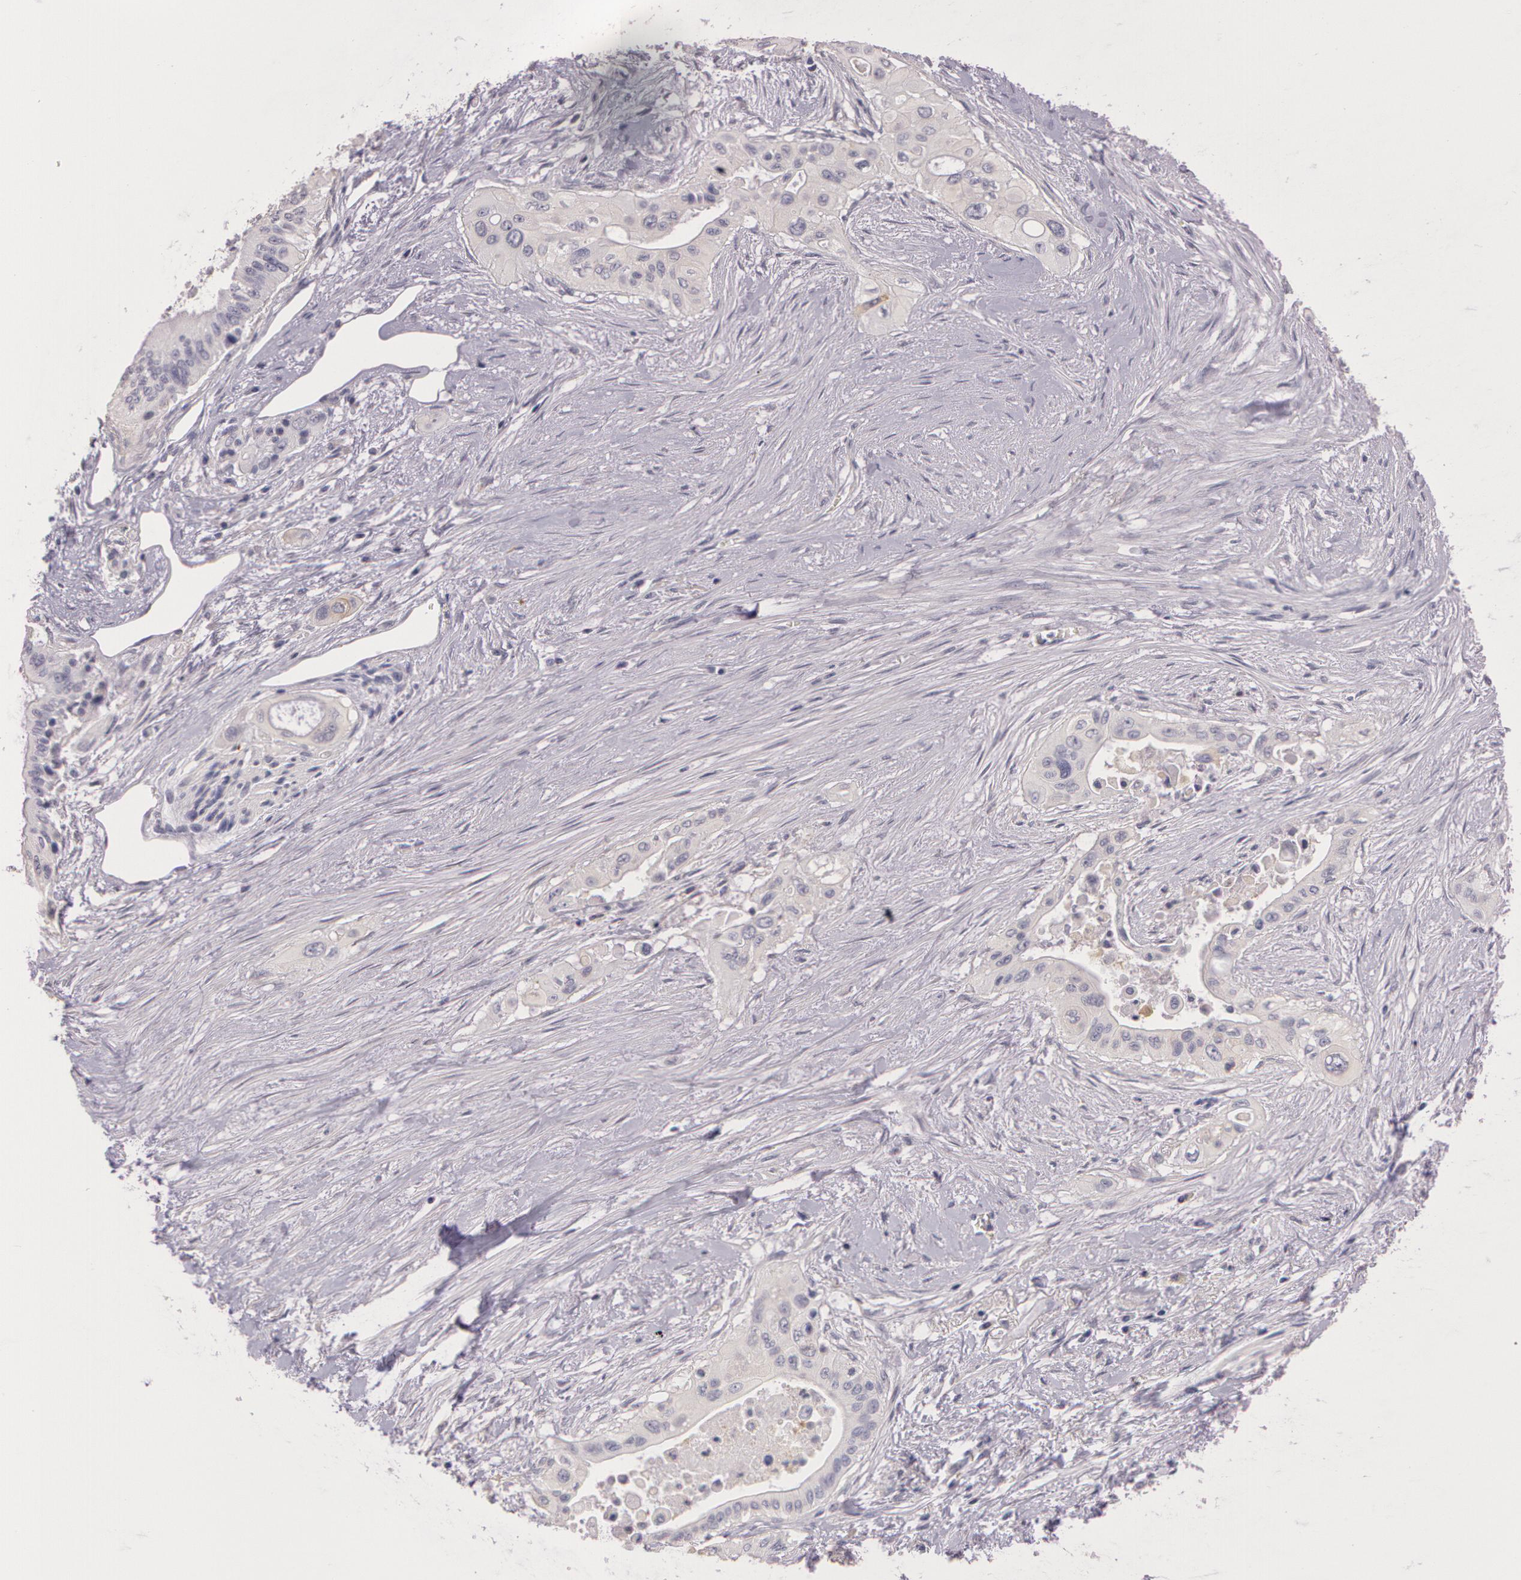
{"staining": {"intensity": "negative", "quantity": "none", "location": "none"}, "tissue": "pancreatic cancer", "cell_type": "Tumor cells", "image_type": "cancer", "snomed": [{"axis": "morphology", "description": "Adenocarcinoma, NOS"}, {"axis": "topography", "description": "Pancreas"}], "caption": "A photomicrograph of pancreatic cancer stained for a protein shows no brown staining in tumor cells.", "gene": "G2E3", "patient": {"sex": "male", "age": 77}}